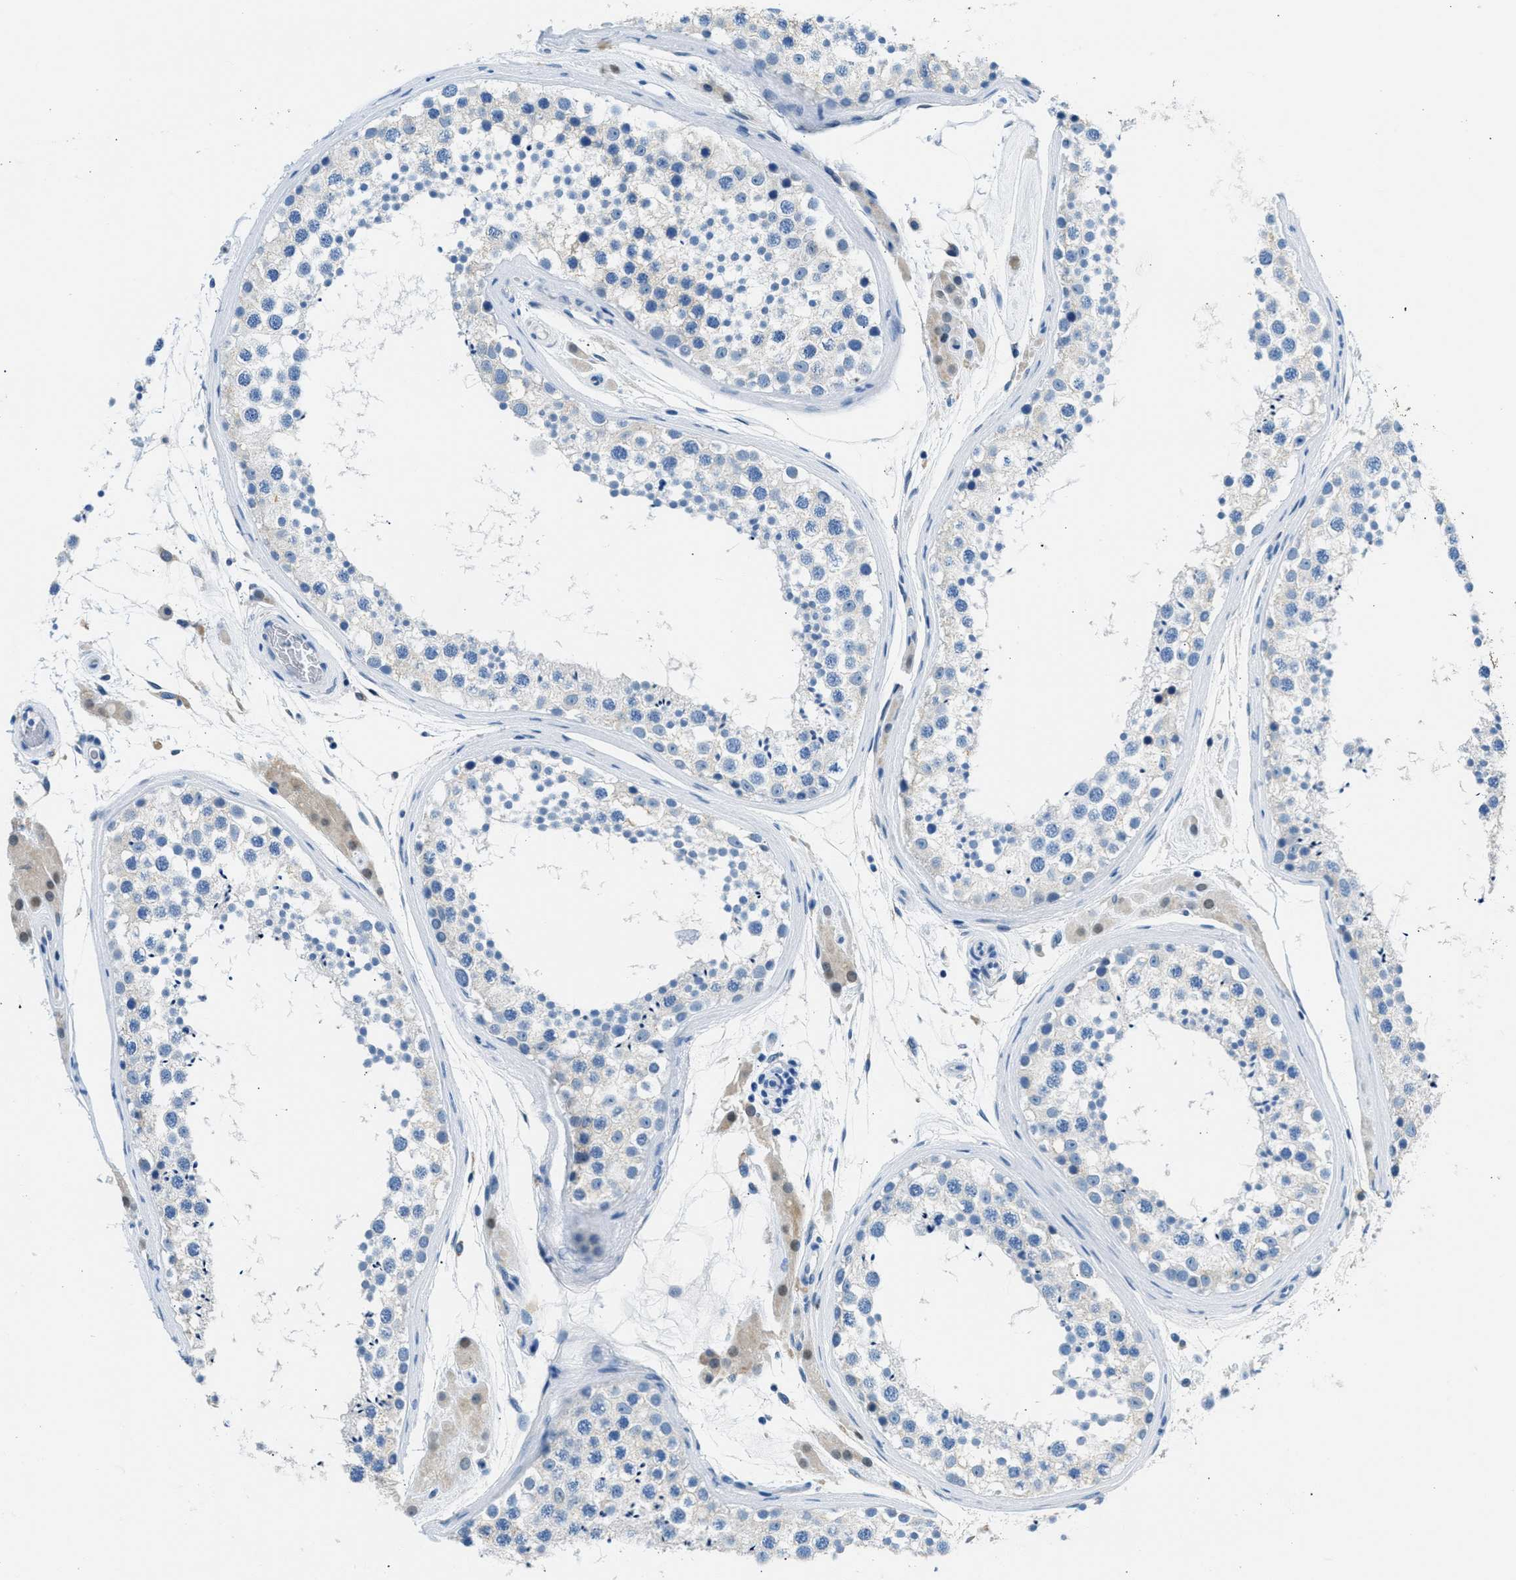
{"staining": {"intensity": "weak", "quantity": "<25%", "location": "cytoplasmic/membranous"}, "tissue": "testis", "cell_type": "Cells in seminiferous ducts", "image_type": "normal", "snomed": [{"axis": "morphology", "description": "Normal tissue, NOS"}, {"axis": "topography", "description": "Testis"}], "caption": "The image reveals no significant staining in cells in seminiferous ducts of testis.", "gene": "CLDN18", "patient": {"sex": "male", "age": 46}}